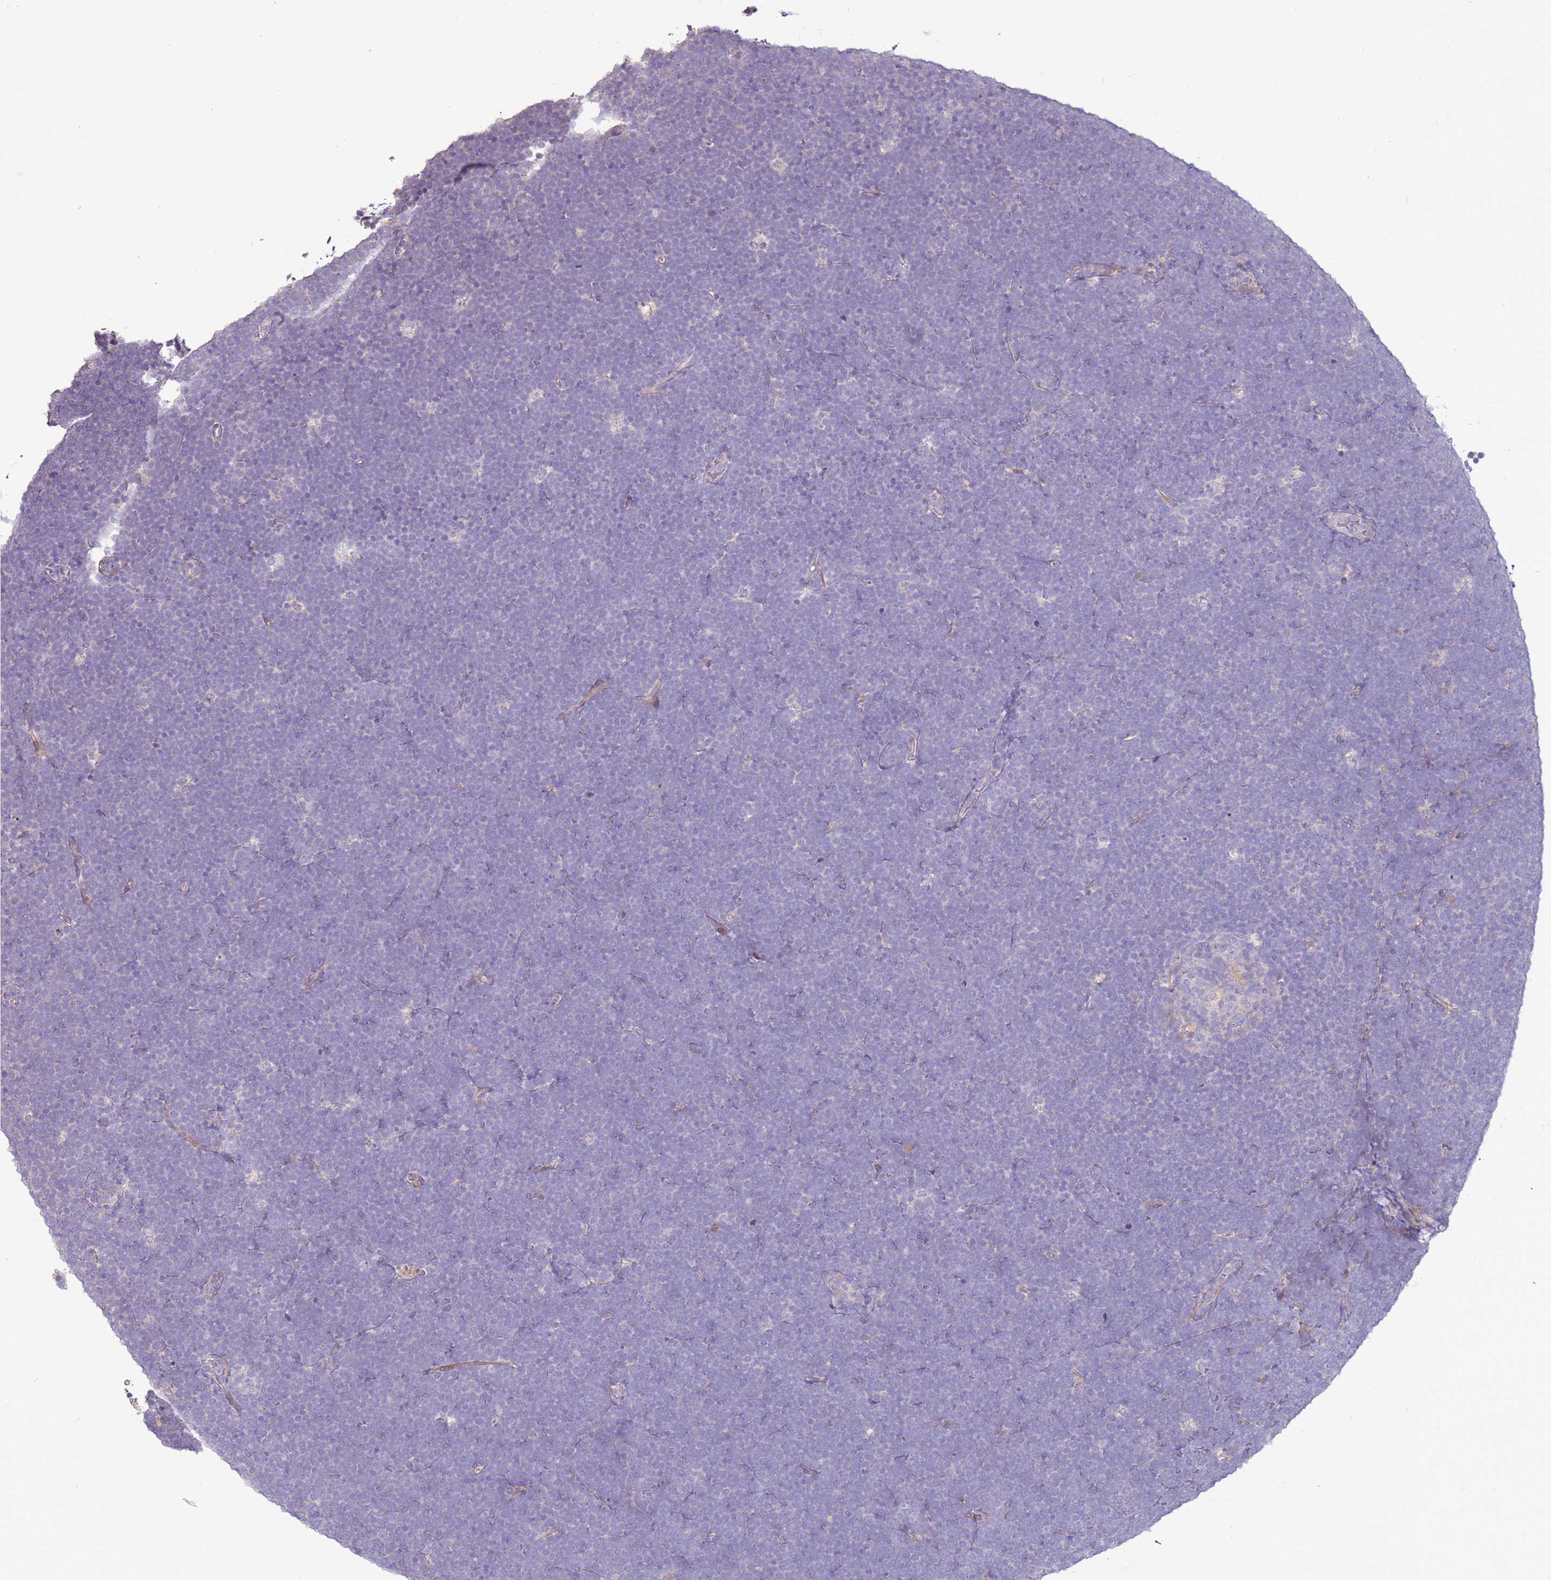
{"staining": {"intensity": "negative", "quantity": "none", "location": "none"}, "tissue": "lymphoma", "cell_type": "Tumor cells", "image_type": "cancer", "snomed": [{"axis": "morphology", "description": "Malignant lymphoma, non-Hodgkin's type, High grade"}, {"axis": "topography", "description": "Lymph node"}], "caption": "Lymphoma was stained to show a protein in brown. There is no significant staining in tumor cells.", "gene": "LGI4", "patient": {"sex": "male", "age": 13}}